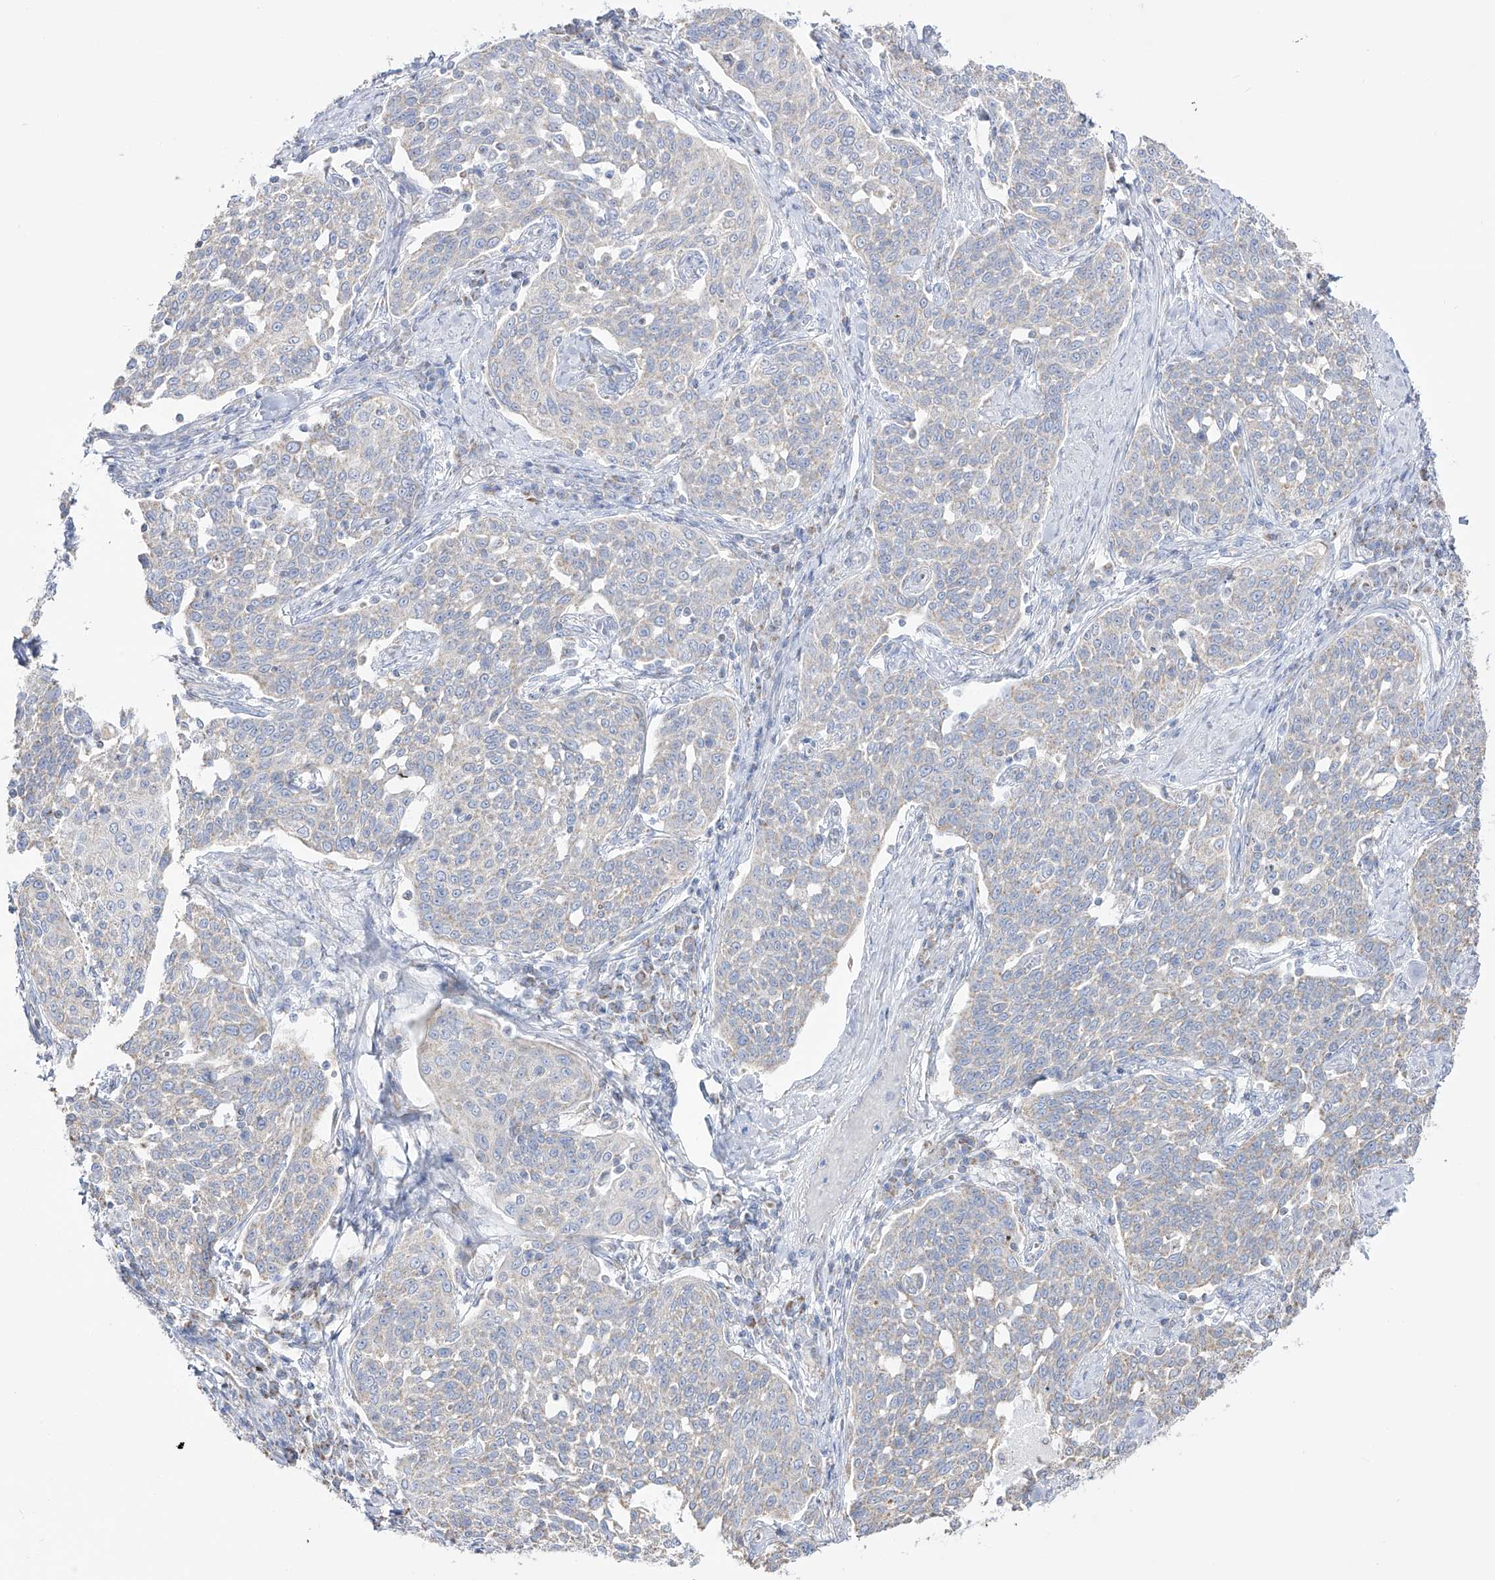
{"staining": {"intensity": "negative", "quantity": "none", "location": "none"}, "tissue": "cervical cancer", "cell_type": "Tumor cells", "image_type": "cancer", "snomed": [{"axis": "morphology", "description": "Squamous cell carcinoma, NOS"}, {"axis": "topography", "description": "Cervix"}], "caption": "Photomicrograph shows no significant protein positivity in tumor cells of cervical cancer (squamous cell carcinoma).", "gene": "RCHY1", "patient": {"sex": "female", "age": 34}}